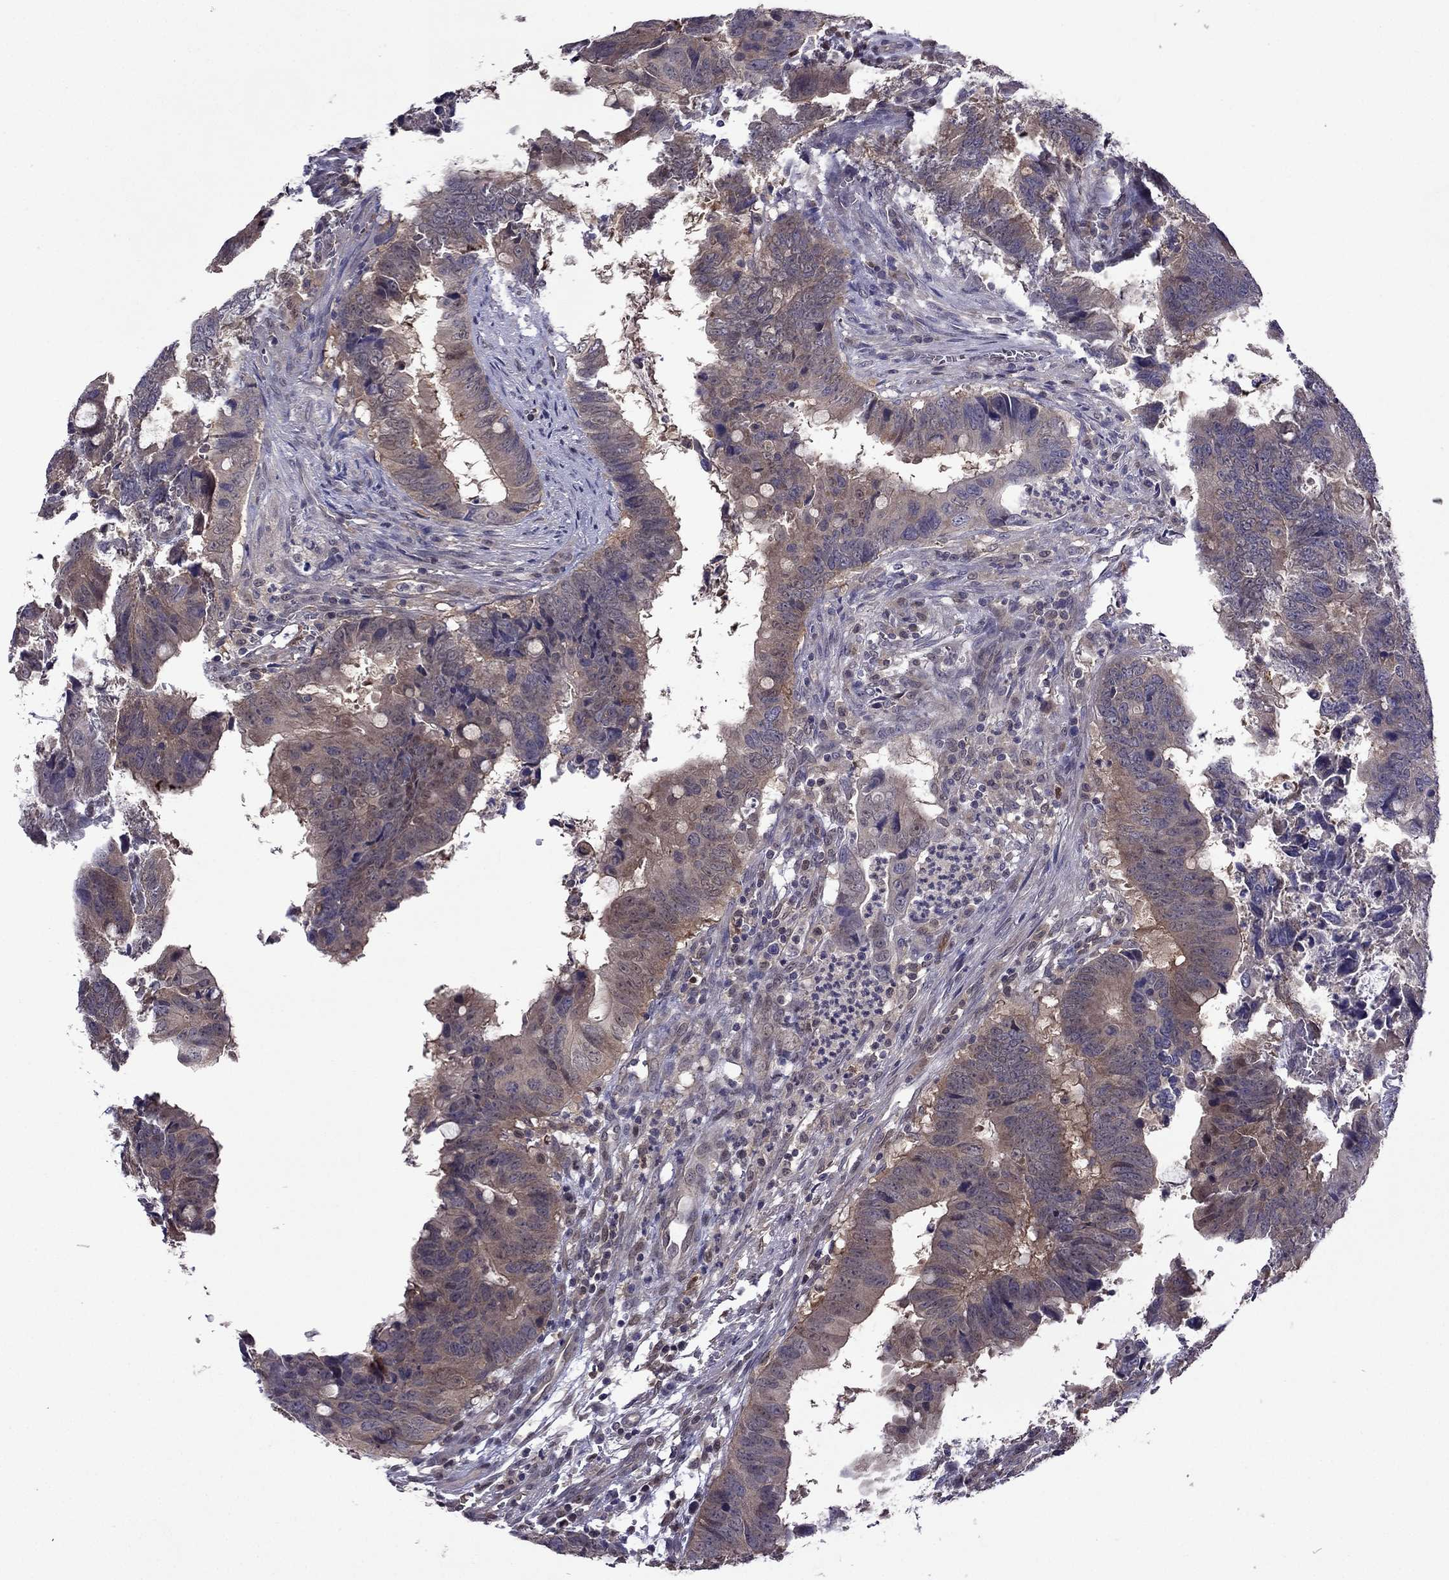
{"staining": {"intensity": "weak", "quantity": ">75%", "location": "cytoplasmic/membranous"}, "tissue": "colorectal cancer", "cell_type": "Tumor cells", "image_type": "cancer", "snomed": [{"axis": "morphology", "description": "Adenocarcinoma, NOS"}, {"axis": "topography", "description": "Colon"}], "caption": "High-power microscopy captured an IHC image of adenocarcinoma (colorectal), revealing weak cytoplasmic/membranous staining in approximately >75% of tumor cells.", "gene": "CDK5", "patient": {"sex": "female", "age": 82}}